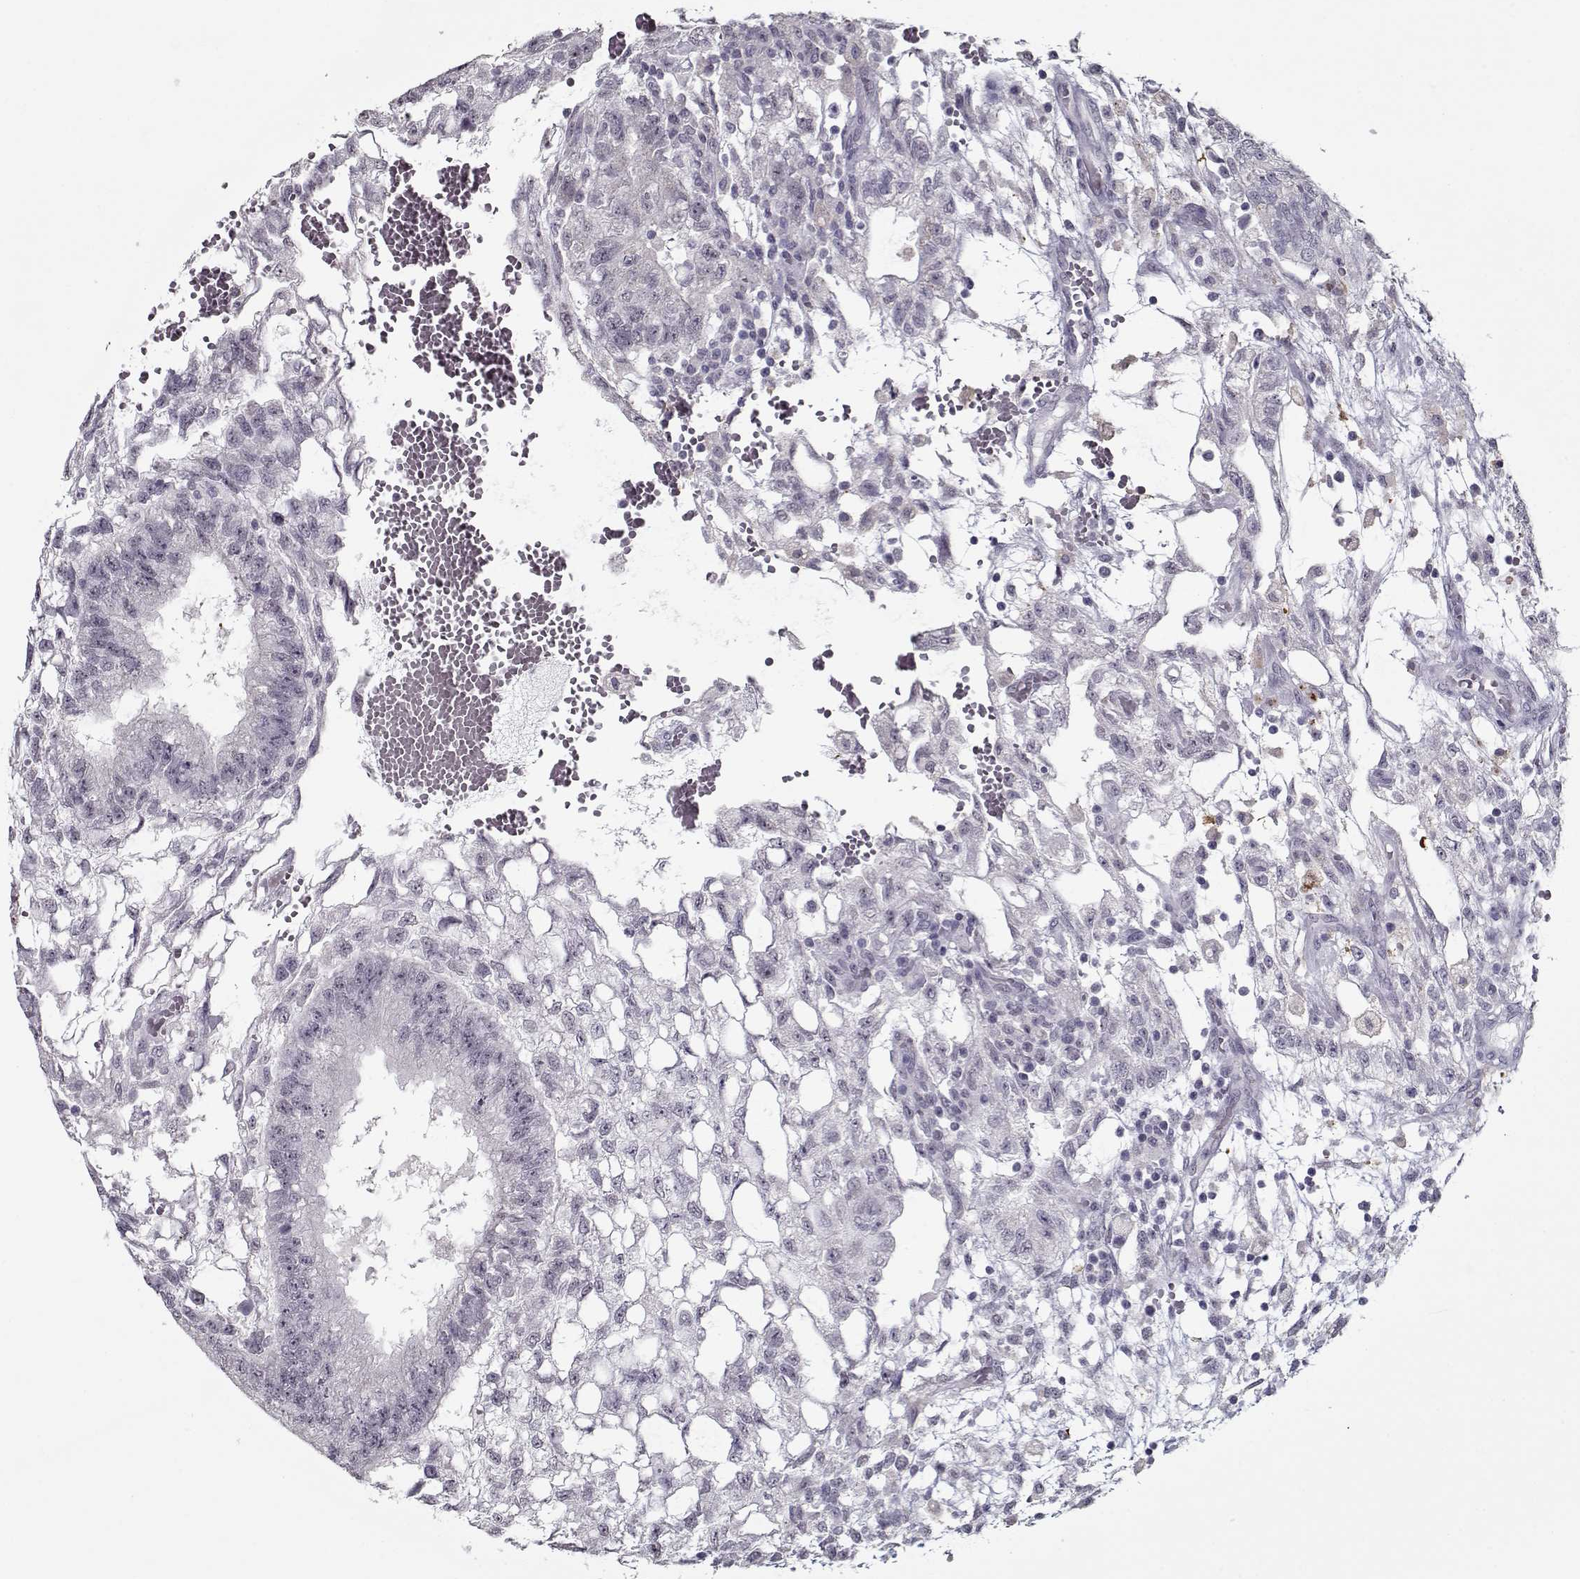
{"staining": {"intensity": "negative", "quantity": "none", "location": "none"}, "tissue": "testis cancer", "cell_type": "Tumor cells", "image_type": "cancer", "snomed": [{"axis": "morphology", "description": "Carcinoma, Embryonal, NOS"}, {"axis": "topography", "description": "Testis"}], "caption": "High power microscopy image of an immunohistochemistry histopathology image of testis cancer, revealing no significant staining in tumor cells. (DAB (3,3'-diaminobenzidine) immunohistochemistry (IHC) visualized using brightfield microscopy, high magnification).", "gene": "SEC16B", "patient": {"sex": "male", "age": 32}}